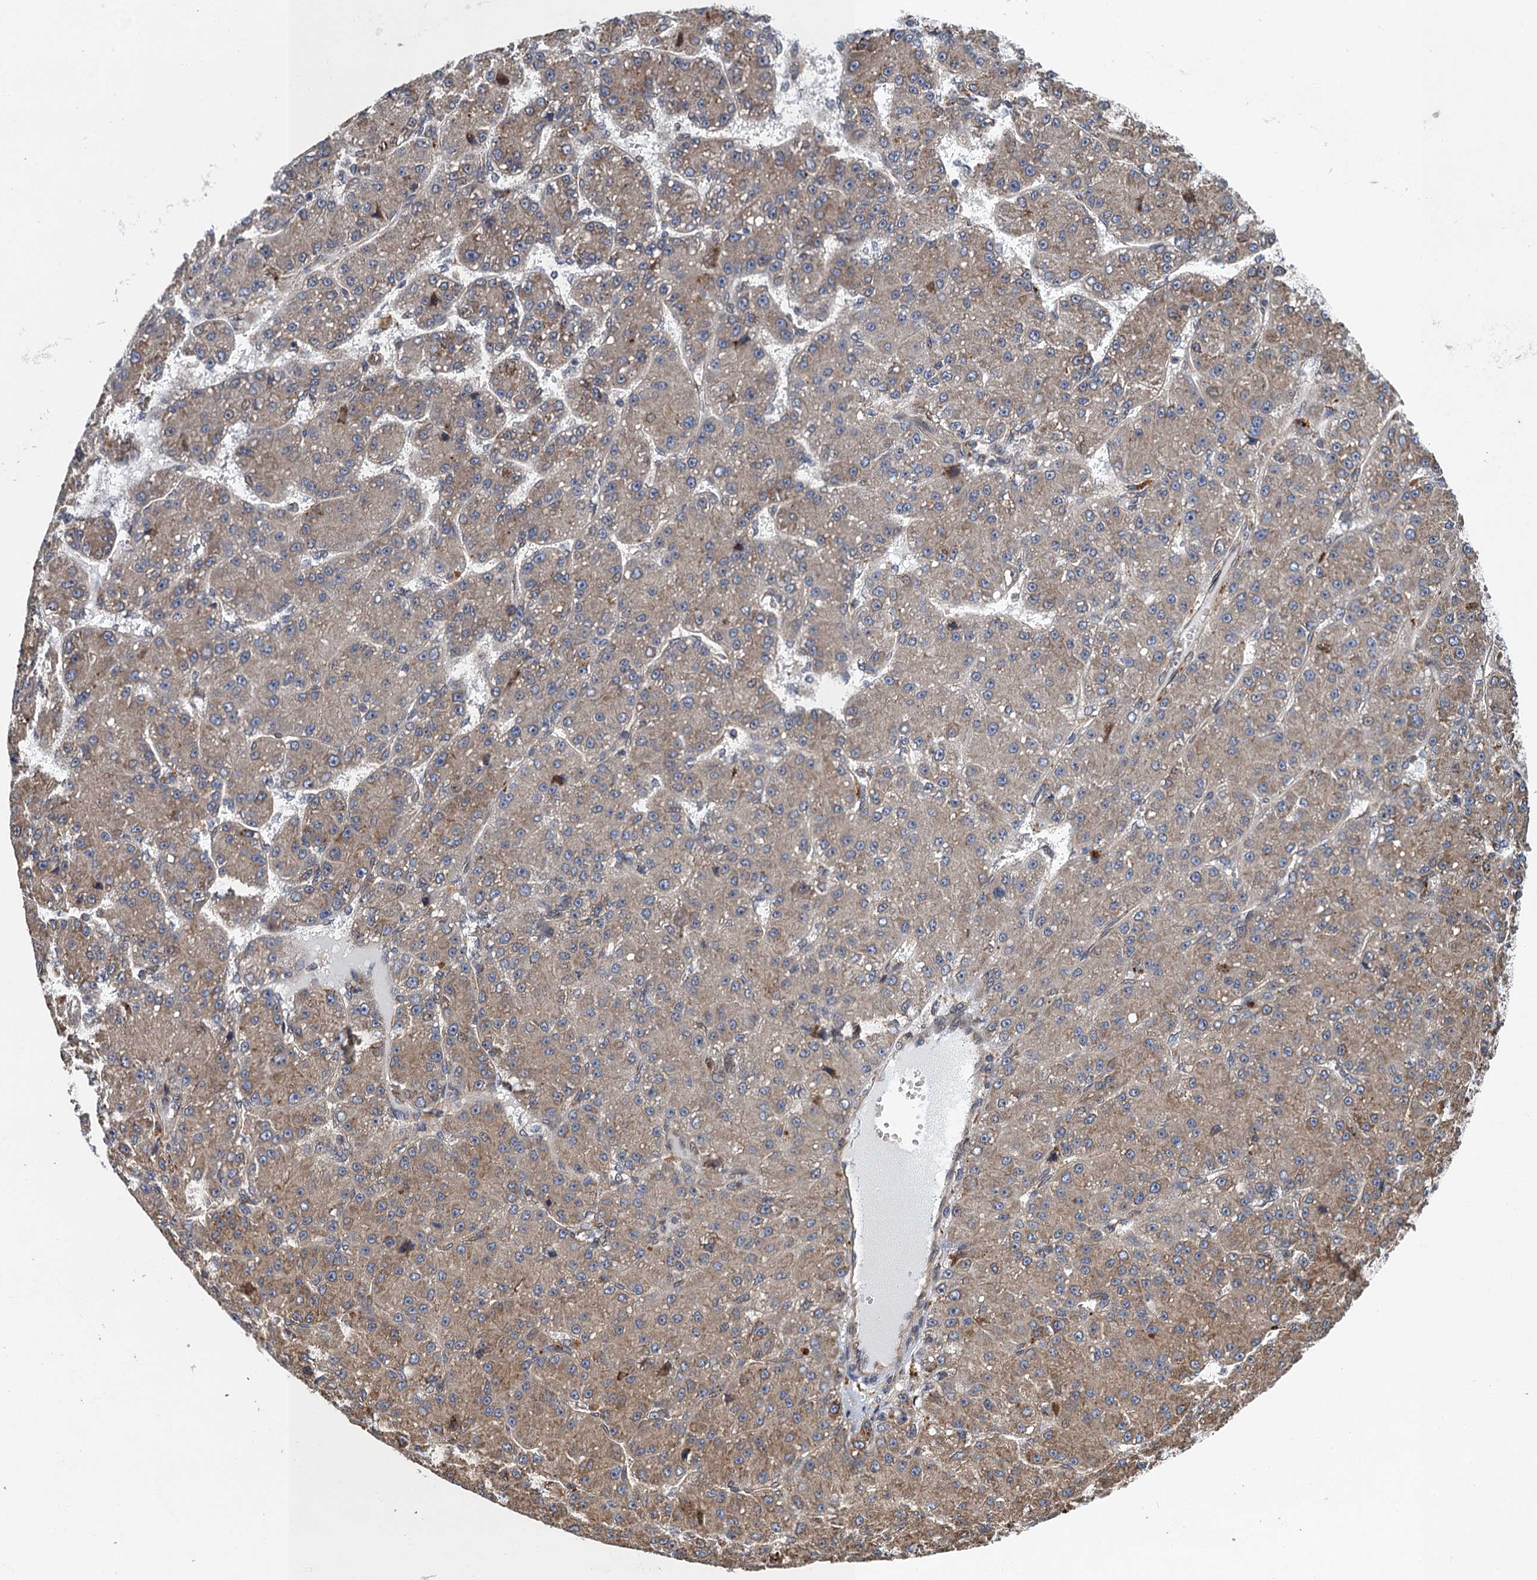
{"staining": {"intensity": "moderate", "quantity": ">75%", "location": "cytoplasmic/membranous"}, "tissue": "liver cancer", "cell_type": "Tumor cells", "image_type": "cancer", "snomed": [{"axis": "morphology", "description": "Carcinoma, Hepatocellular, NOS"}, {"axis": "topography", "description": "Liver"}], "caption": "Immunohistochemical staining of human hepatocellular carcinoma (liver) shows medium levels of moderate cytoplasmic/membranous protein positivity in approximately >75% of tumor cells.", "gene": "MDM1", "patient": {"sex": "male", "age": 67}}